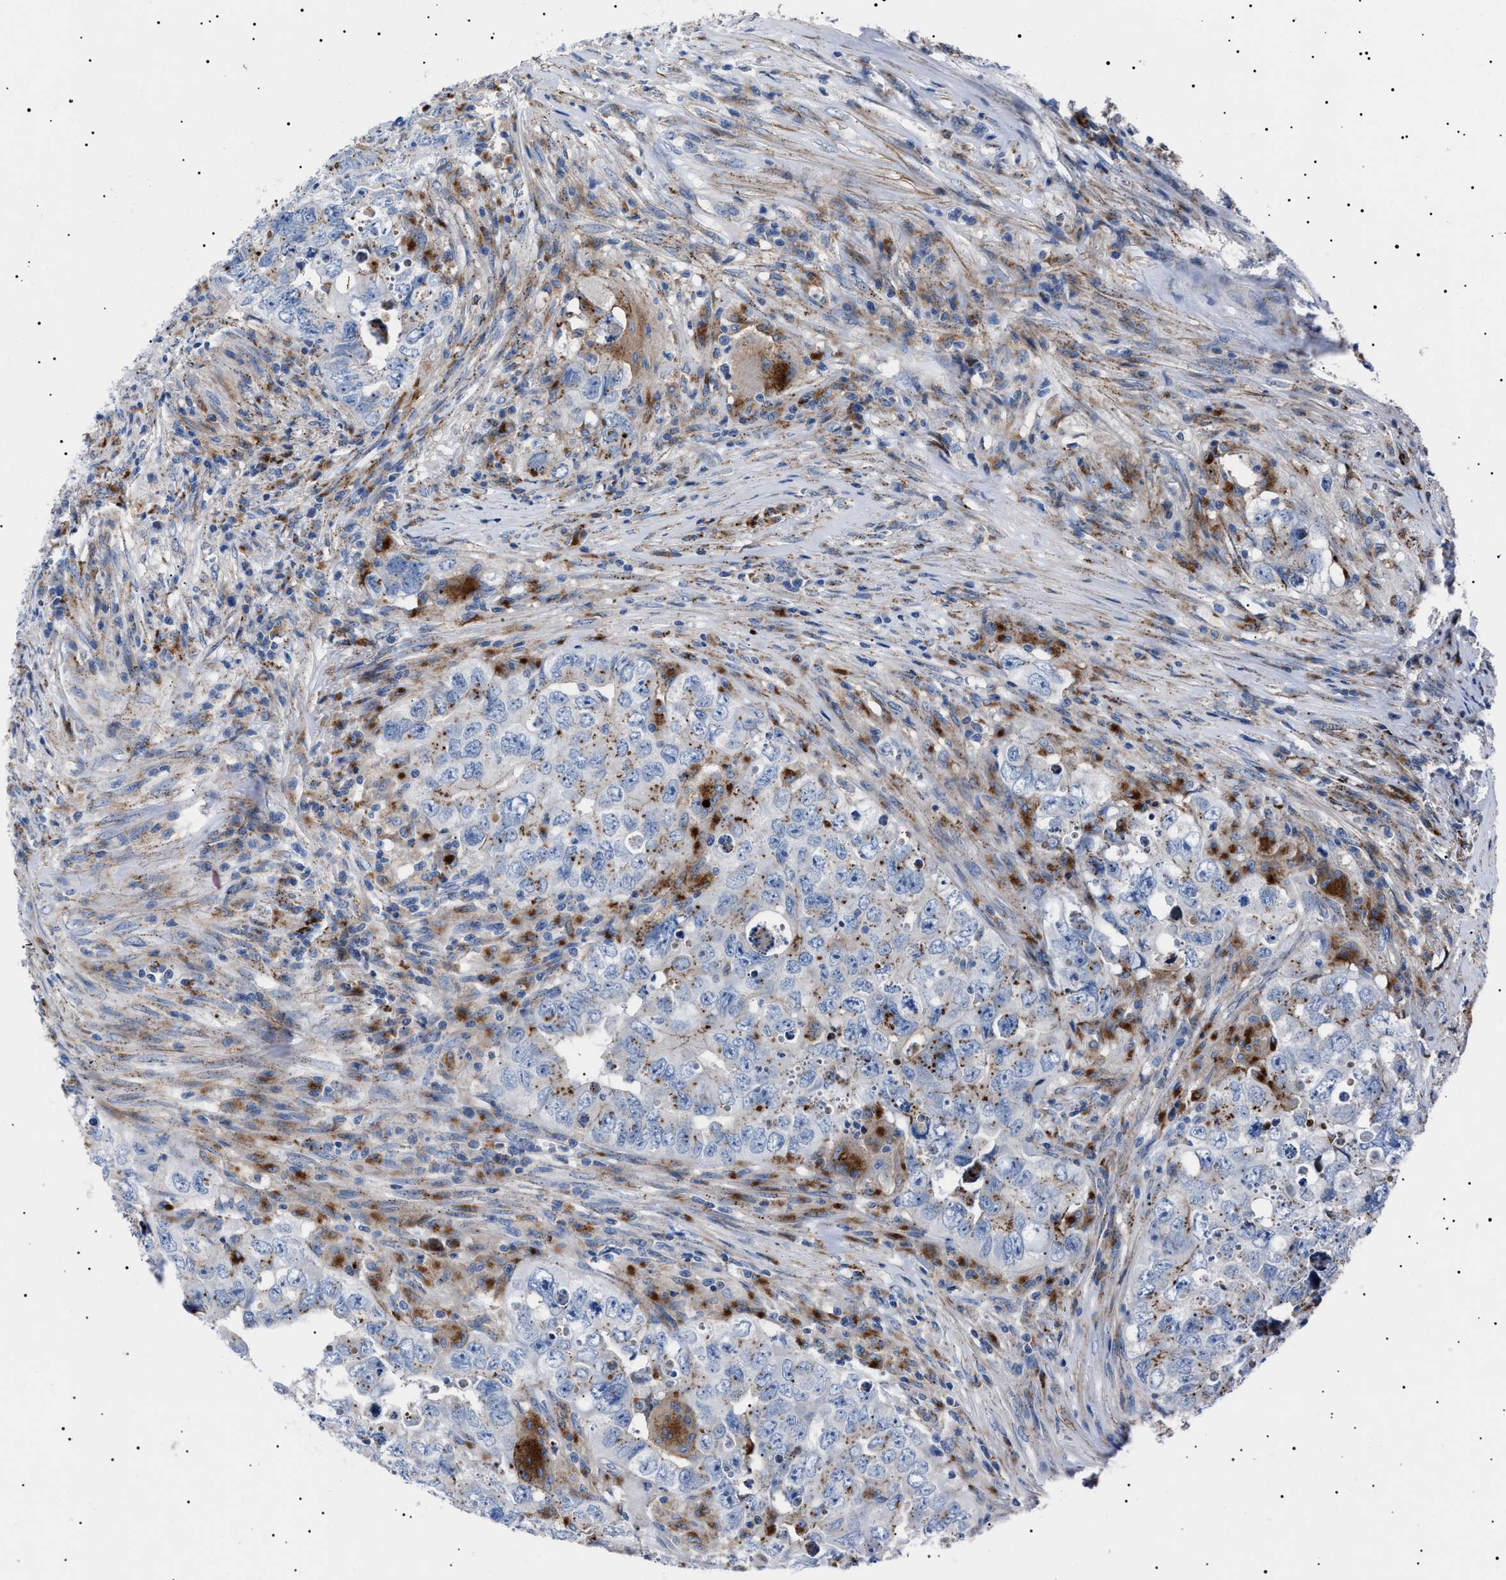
{"staining": {"intensity": "moderate", "quantity": "25%-75%", "location": "cytoplasmic/membranous"}, "tissue": "testis cancer", "cell_type": "Tumor cells", "image_type": "cancer", "snomed": [{"axis": "morphology", "description": "Seminoma, NOS"}, {"axis": "morphology", "description": "Carcinoma, Embryonal, NOS"}, {"axis": "topography", "description": "Testis"}], "caption": "The micrograph exhibits a brown stain indicating the presence of a protein in the cytoplasmic/membranous of tumor cells in testis cancer (embryonal carcinoma). (Stains: DAB (3,3'-diaminobenzidine) in brown, nuclei in blue, Microscopy: brightfield microscopy at high magnification).", "gene": "NEU1", "patient": {"sex": "male", "age": 43}}